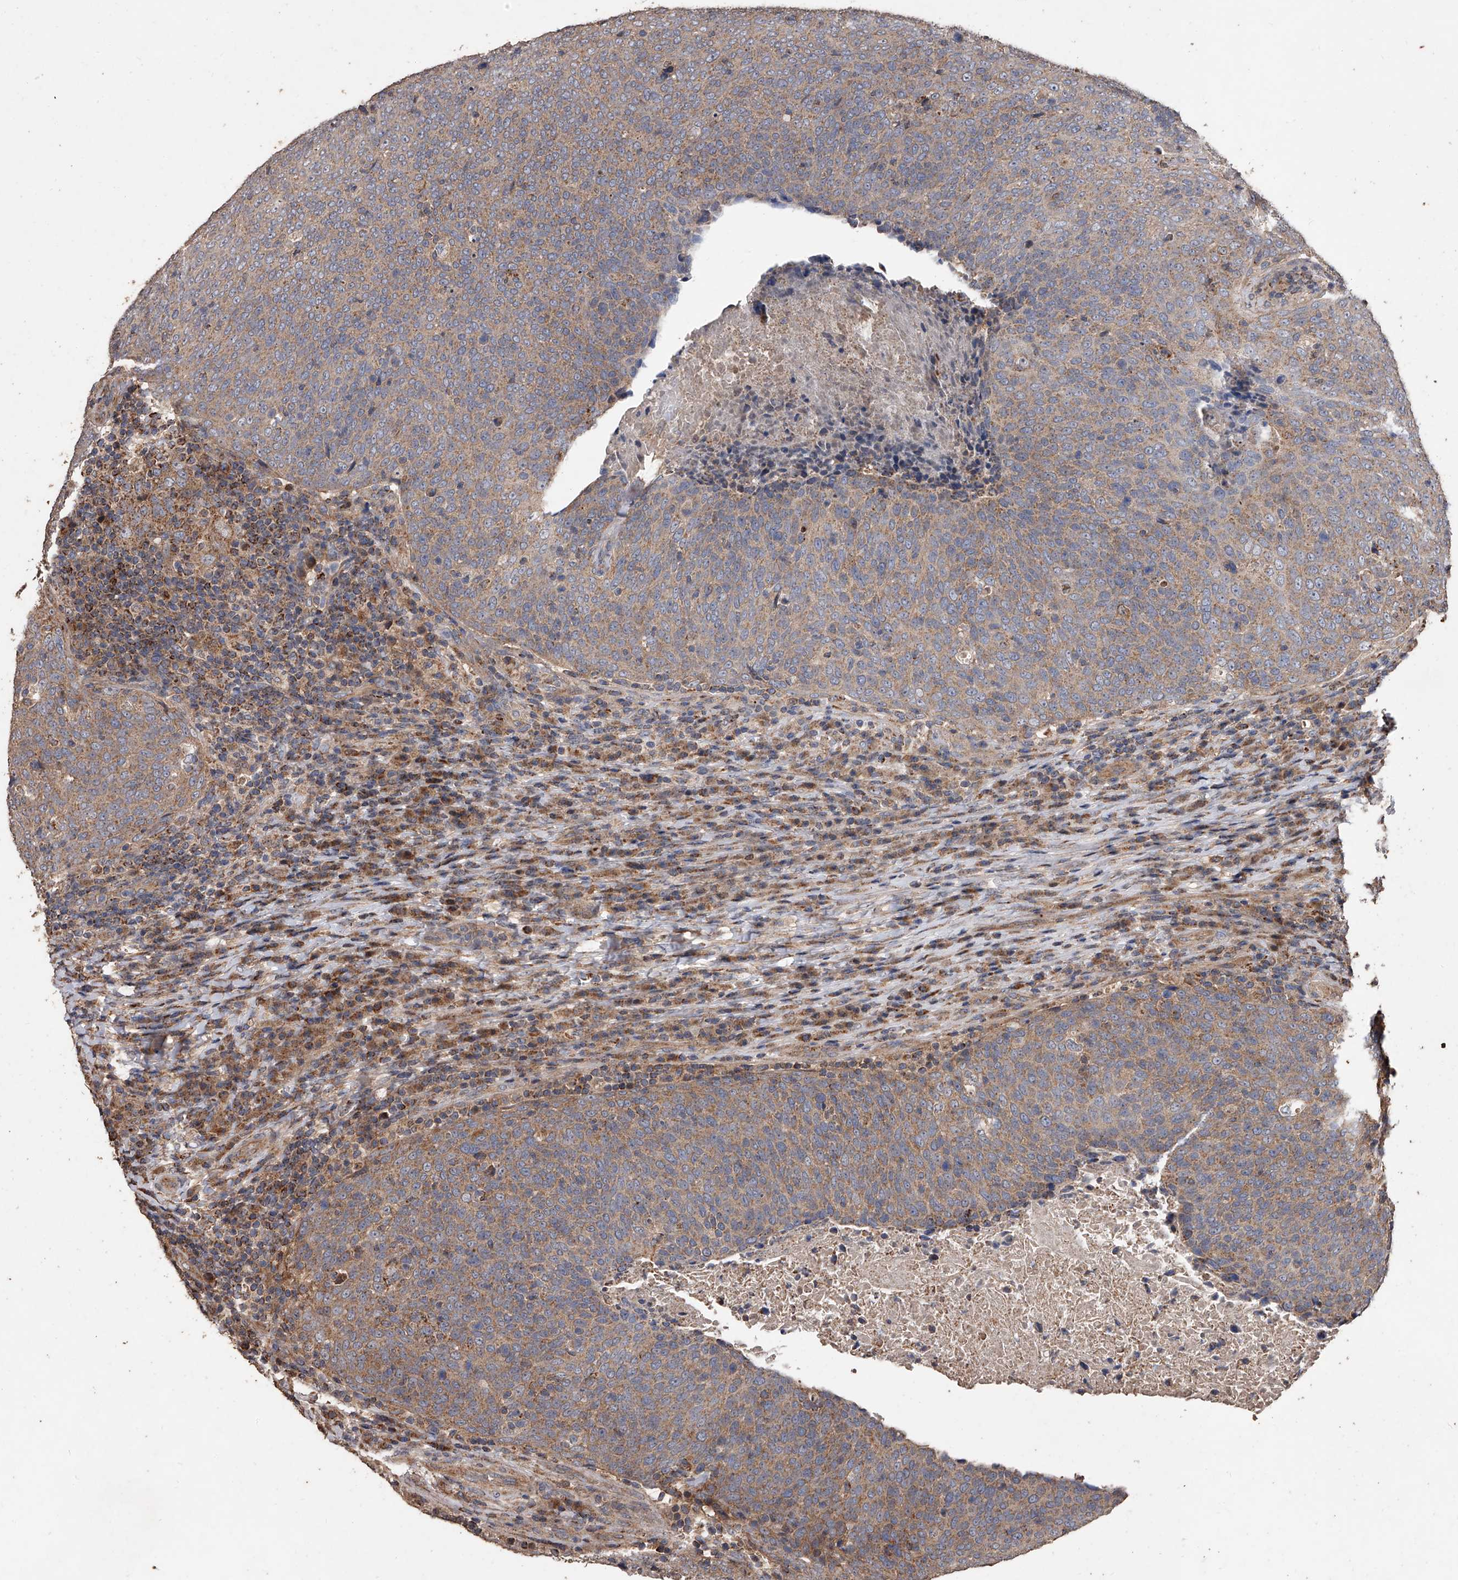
{"staining": {"intensity": "moderate", "quantity": ">75%", "location": "cytoplasmic/membranous"}, "tissue": "head and neck cancer", "cell_type": "Tumor cells", "image_type": "cancer", "snomed": [{"axis": "morphology", "description": "Squamous cell carcinoma, NOS"}, {"axis": "morphology", "description": "Squamous cell carcinoma, metastatic, NOS"}, {"axis": "topography", "description": "Lymph node"}, {"axis": "topography", "description": "Head-Neck"}], "caption": "Protein staining reveals moderate cytoplasmic/membranous expression in about >75% of tumor cells in squamous cell carcinoma (head and neck).", "gene": "LTV1", "patient": {"sex": "male", "age": 62}}